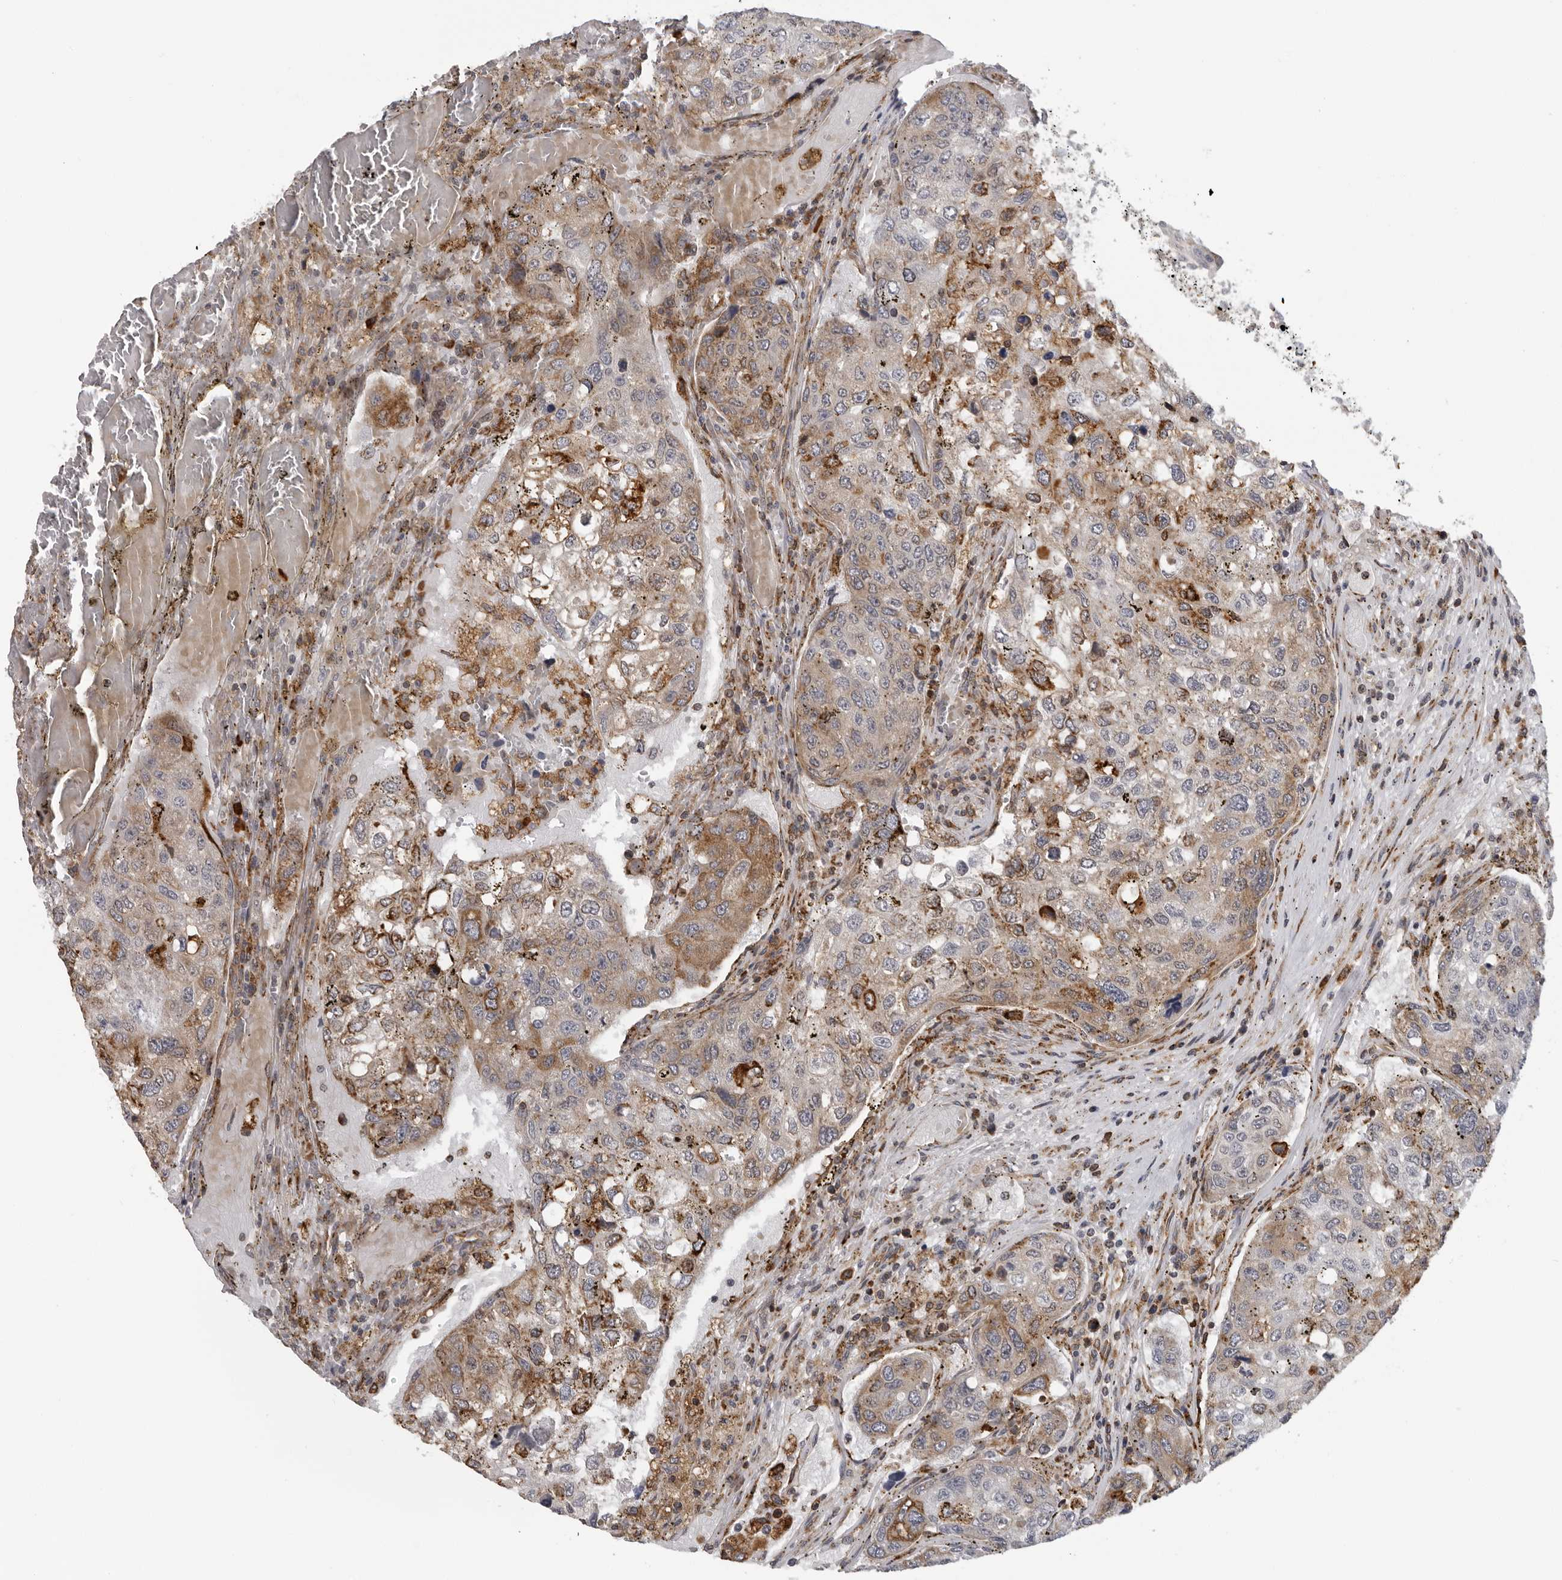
{"staining": {"intensity": "moderate", "quantity": "25%-75%", "location": "cytoplasmic/membranous"}, "tissue": "urothelial cancer", "cell_type": "Tumor cells", "image_type": "cancer", "snomed": [{"axis": "morphology", "description": "Urothelial carcinoma, High grade"}, {"axis": "topography", "description": "Lymph node"}, {"axis": "topography", "description": "Urinary bladder"}], "caption": "Urothelial cancer stained for a protein (brown) reveals moderate cytoplasmic/membranous positive expression in approximately 25%-75% of tumor cells.", "gene": "ALPK2", "patient": {"sex": "male", "age": 51}}